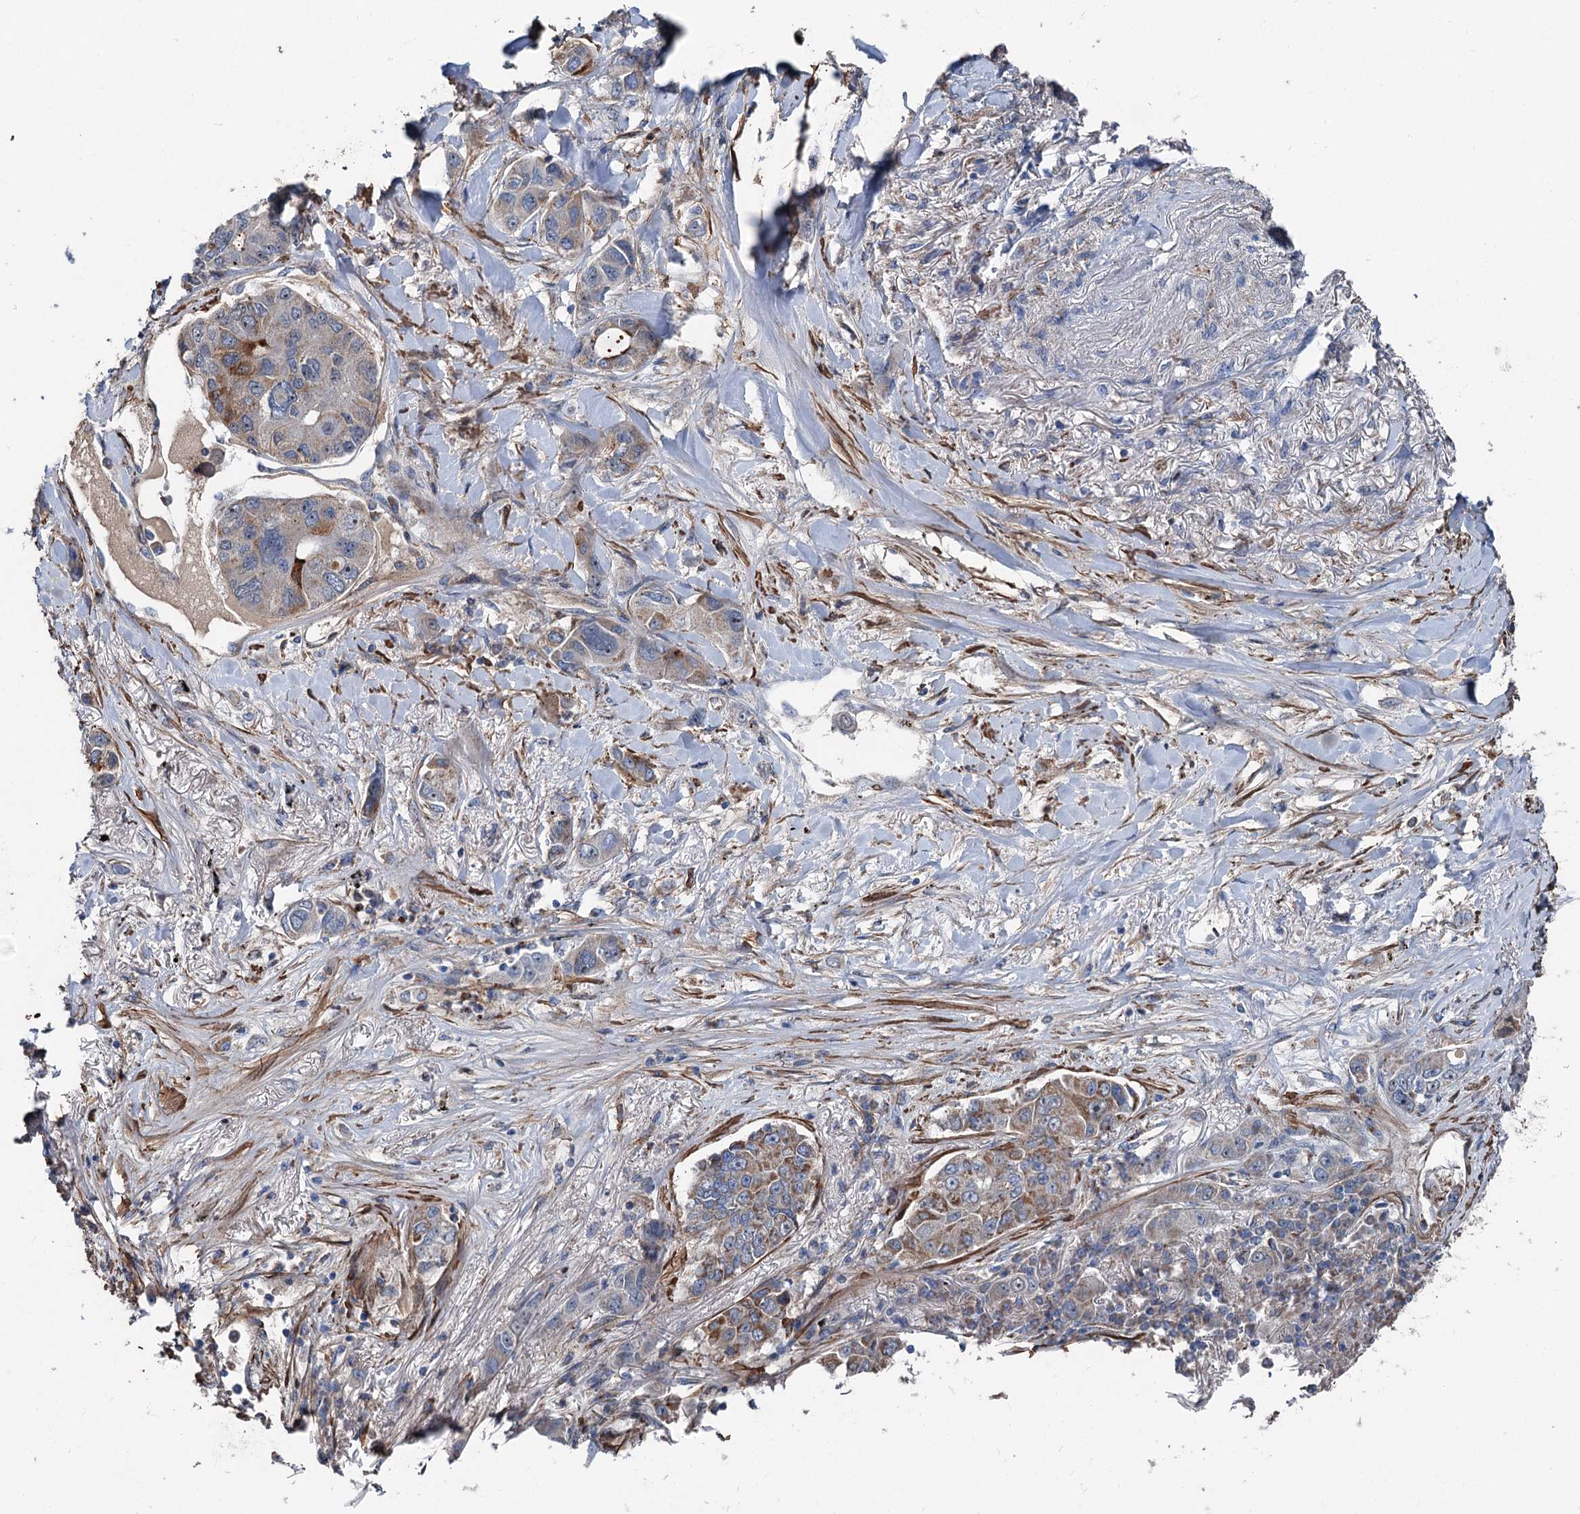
{"staining": {"intensity": "moderate", "quantity": "<25%", "location": "cytoplasmic/membranous"}, "tissue": "lung cancer", "cell_type": "Tumor cells", "image_type": "cancer", "snomed": [{"axis": "morphology", "description": "Adenocarcinoma, NOS"}, {"axis": "topography", "description": "Lung"}], "caption": "Adenocarcinoma (lung) was stained to show a protein in brown. There is low levels of moderate cytoplasmic/membranous positivity in approximately <25% of tumor cells.", "gene": "DDIAS", "patient": {"sex": "male", "age": 49}}